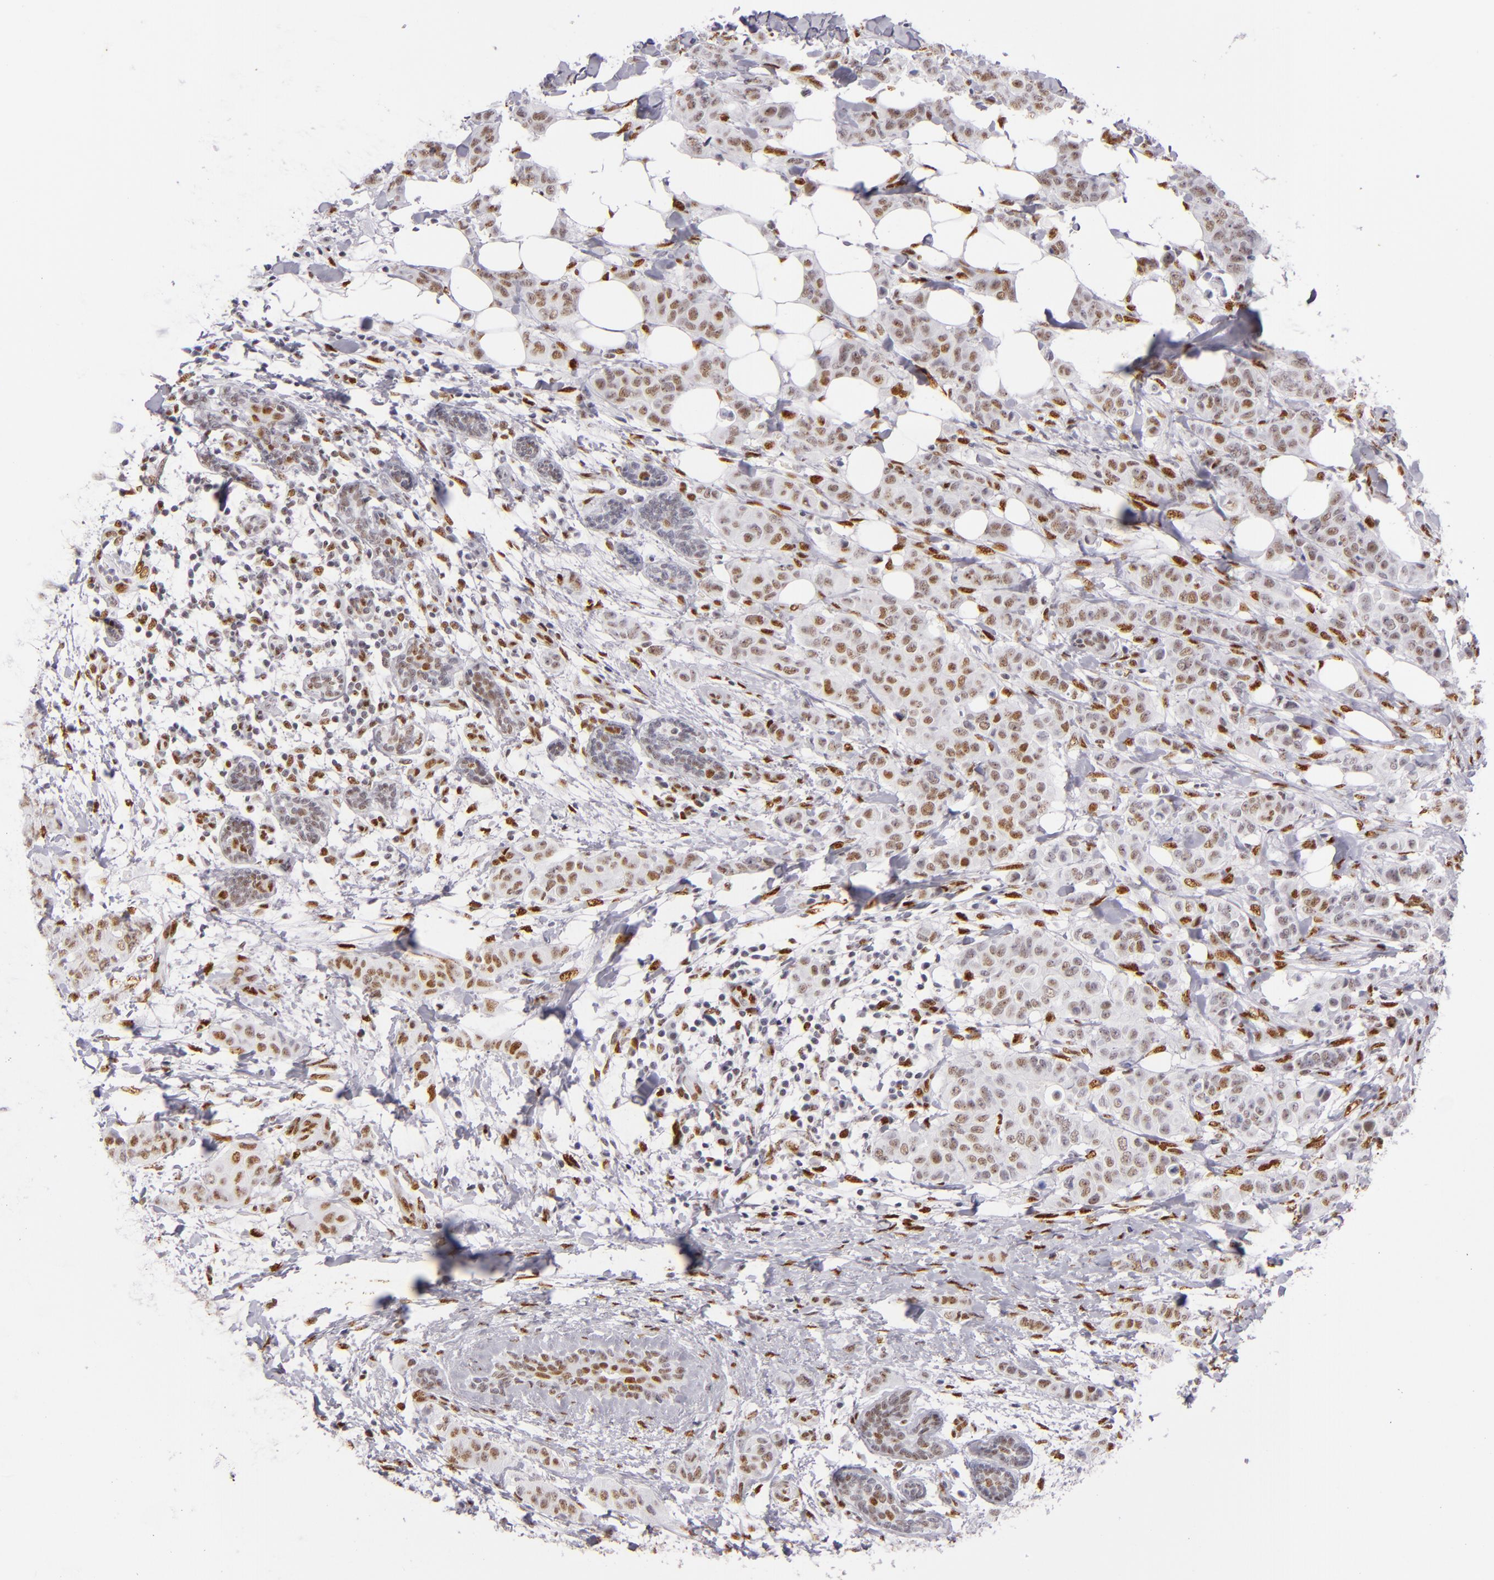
{"staining": {"intensity": "moderate", "quantity": ">75%", "location": "nuclear"}, "tissue": "breast cancer", "cell_type": "Tumor cells", "image_type": "cancer", "snomed": [{"axis": "morphology", "description": "Duct carcinoma"}, {"axis": "topography", "description": "Breast"}], "caption": "Human infiltrating ductal carcinoma (breast) stained with a protein marker demonstrates moderate staining in tumor cells.", "gene": "TOP3A", "patient": {"sex": "female", "age": 40}}